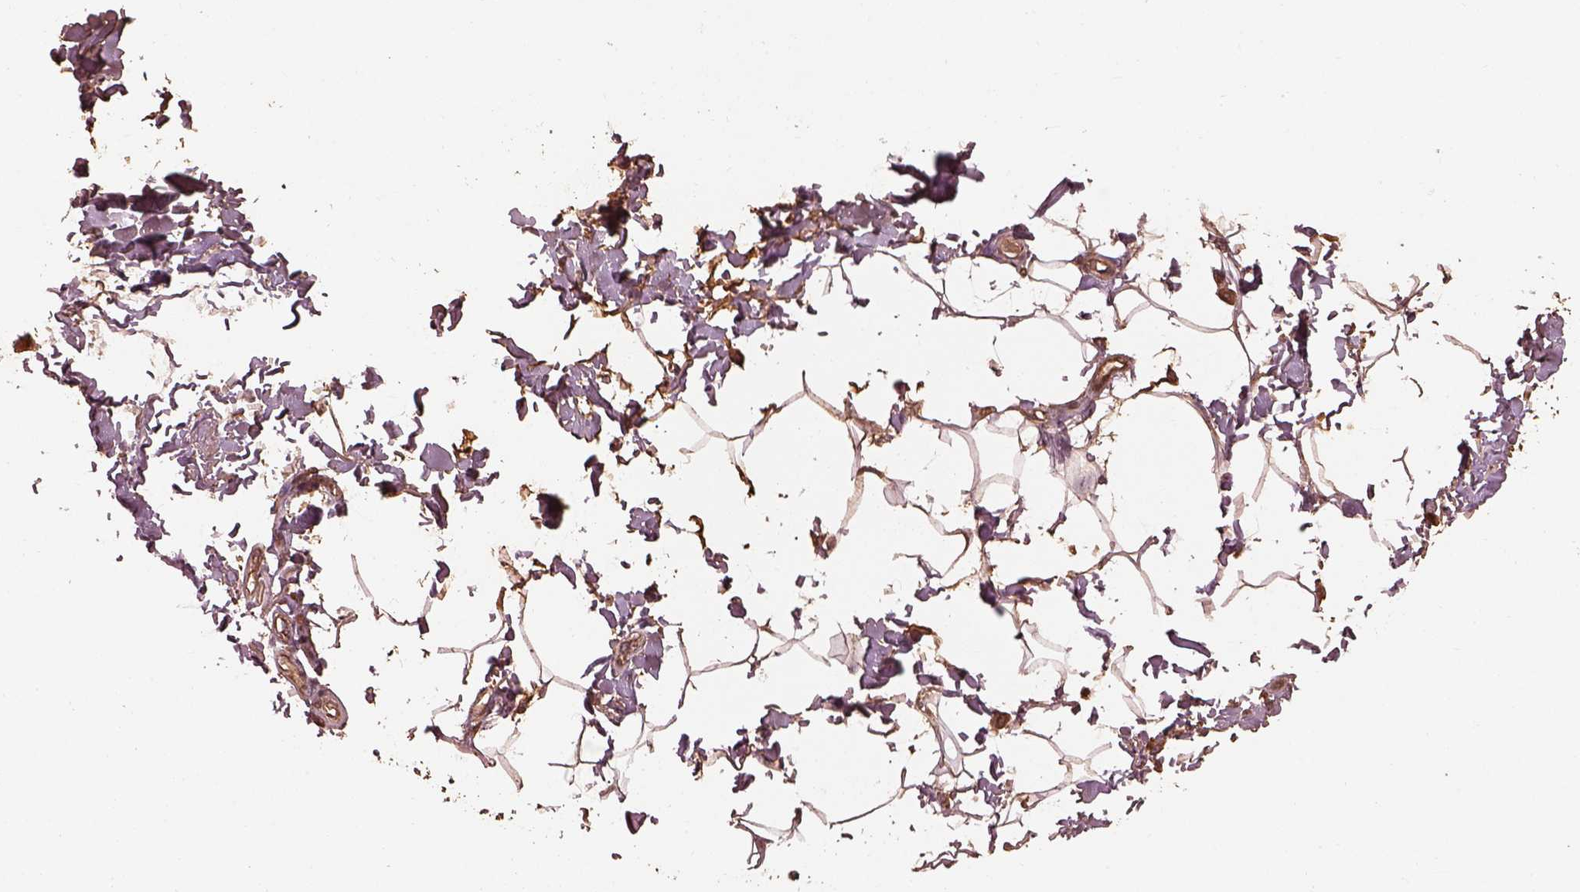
{"staining": {"intensity": "moderate", "quantity": "25%-75%", "location": "cytoplasmic/membranous"}, "tissue": "adipose tissue", "cell_type": "Adipocytes", "image_type": "normal", "snomed": [{"axis": "morphology", "description": "Normal tissue, NOS"}, {"axis": "topography", "description": "Peripheral nerve tissue"}], "caption": "Immunohistochemistry (DAB) staining of unremarkable human adipose tissue demonstrates moderate cytoplasmic/membranous protein expression in approximately 25%-75% of adipocytes. The staining is performed using DAB (3,3'-diaminobenzidine) brown chromogen to label protein expression. The nuclei are counter-stained blue using hematoxylin.", "gene": "METTL4", "patient": {"sex": "male", "age": 51}}